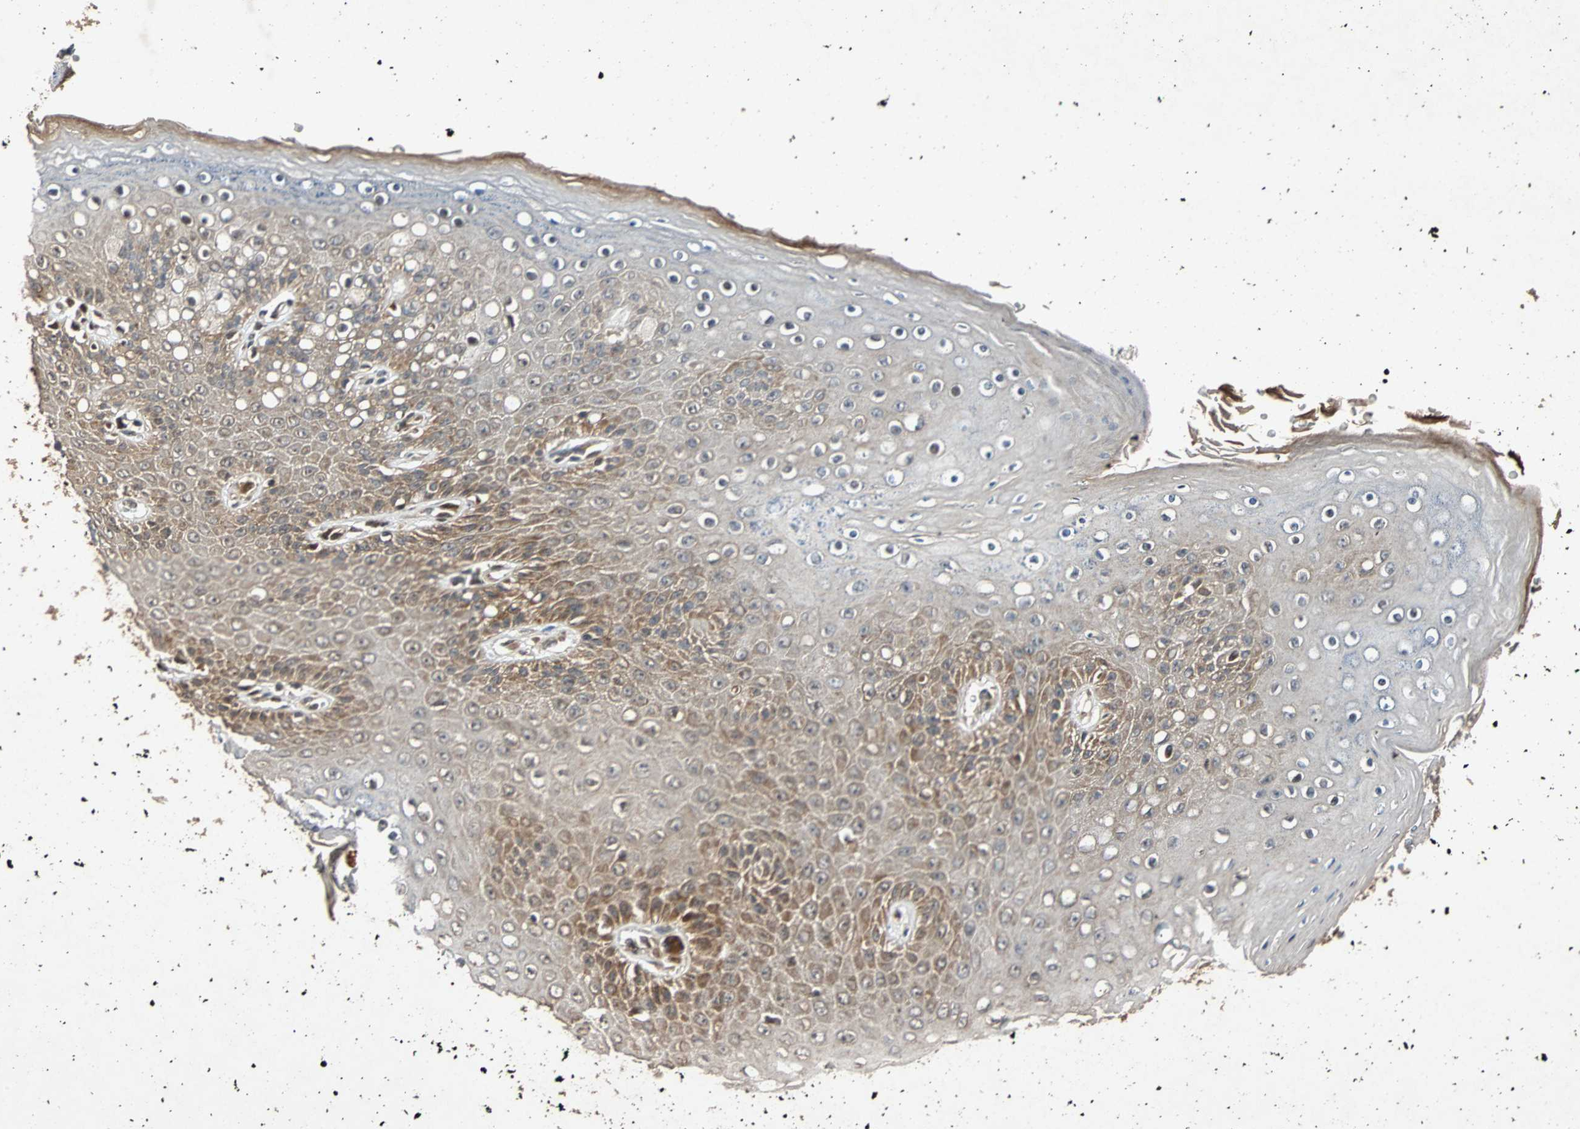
{"staining": {"intensity": "moderate", "quantity": ">75%", "location": "cytoplasmic/membranous"}, "tissue": "skin", "cell_type": "Epidermal cells", "image_type": "normal", "snomed": [{"axis": "morphology", "description": "Normal tissue, NOS"}, {"axis": "topography", "description": "Anal"}], "caption": "Immunohistochemical staining of benign skin exhibits >75% levels of moderate cytoplasmic/membranous protein positivity in about >75% of epidermal cells.", "gene": "USP31", "patient": {"sex": "female", "age": 46}}